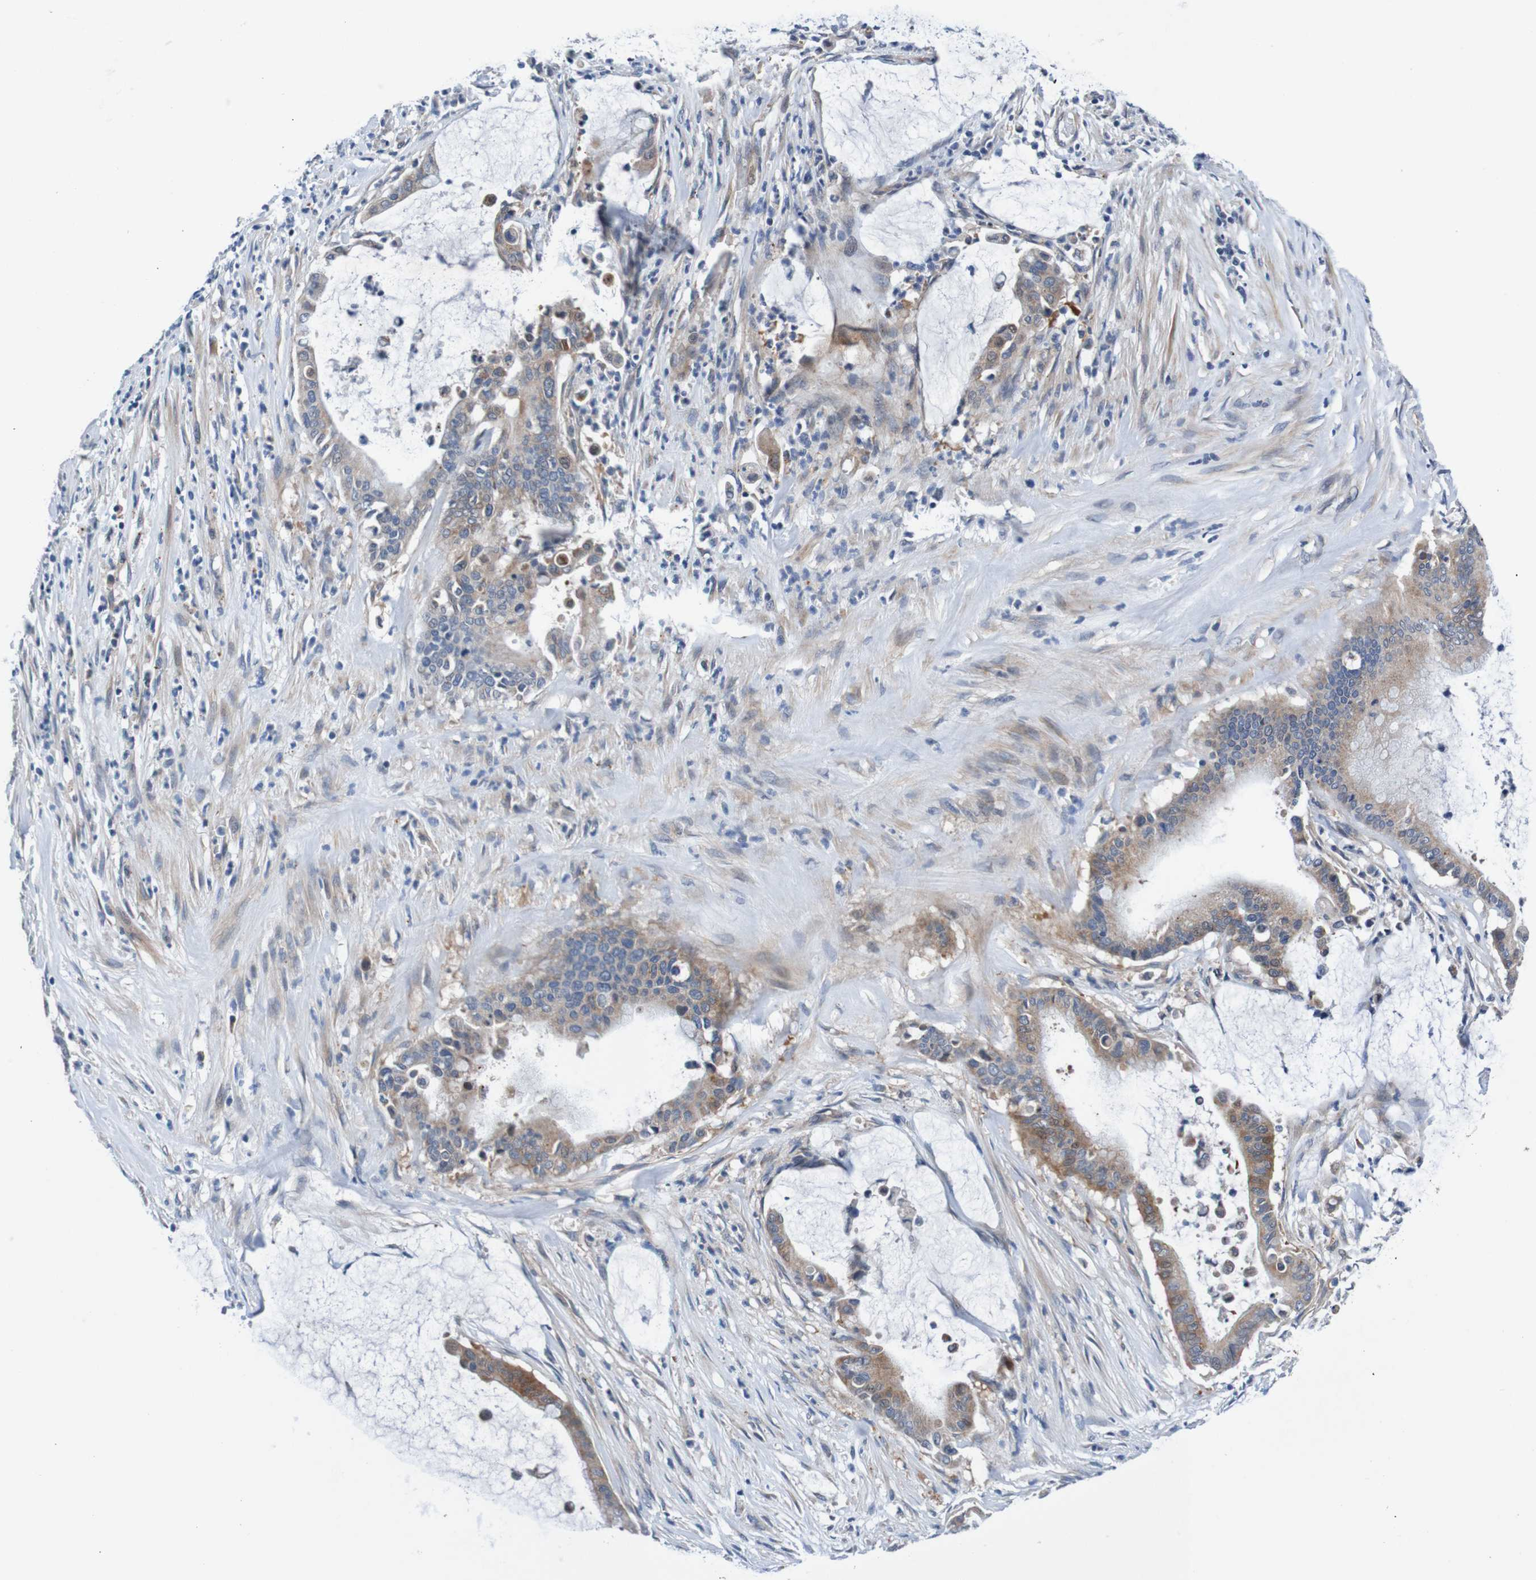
{"staining": {"intensity": "moderate", "quantity": ">75%", "location": "cytoplasmic/membranous"}, "tissue": "pancreatic cancer", "cell_type": "Tumor cells", "image_type": "cancer", "snomed": [{"axis": "morphology", "description": "Adenocarcinoma, NOS"}, {"axis": "topography", "description": "Pancreas"}], "caption": "About >75% of tumor cells in human pancreatic cancer (adenocarcinoma) demonstrate moderate cytoplasmic/membranous protein staining as visualized by brown immunohistochemical staining.", "gene": "CPED1", "patient": {"sex": "male", "age": 41}}